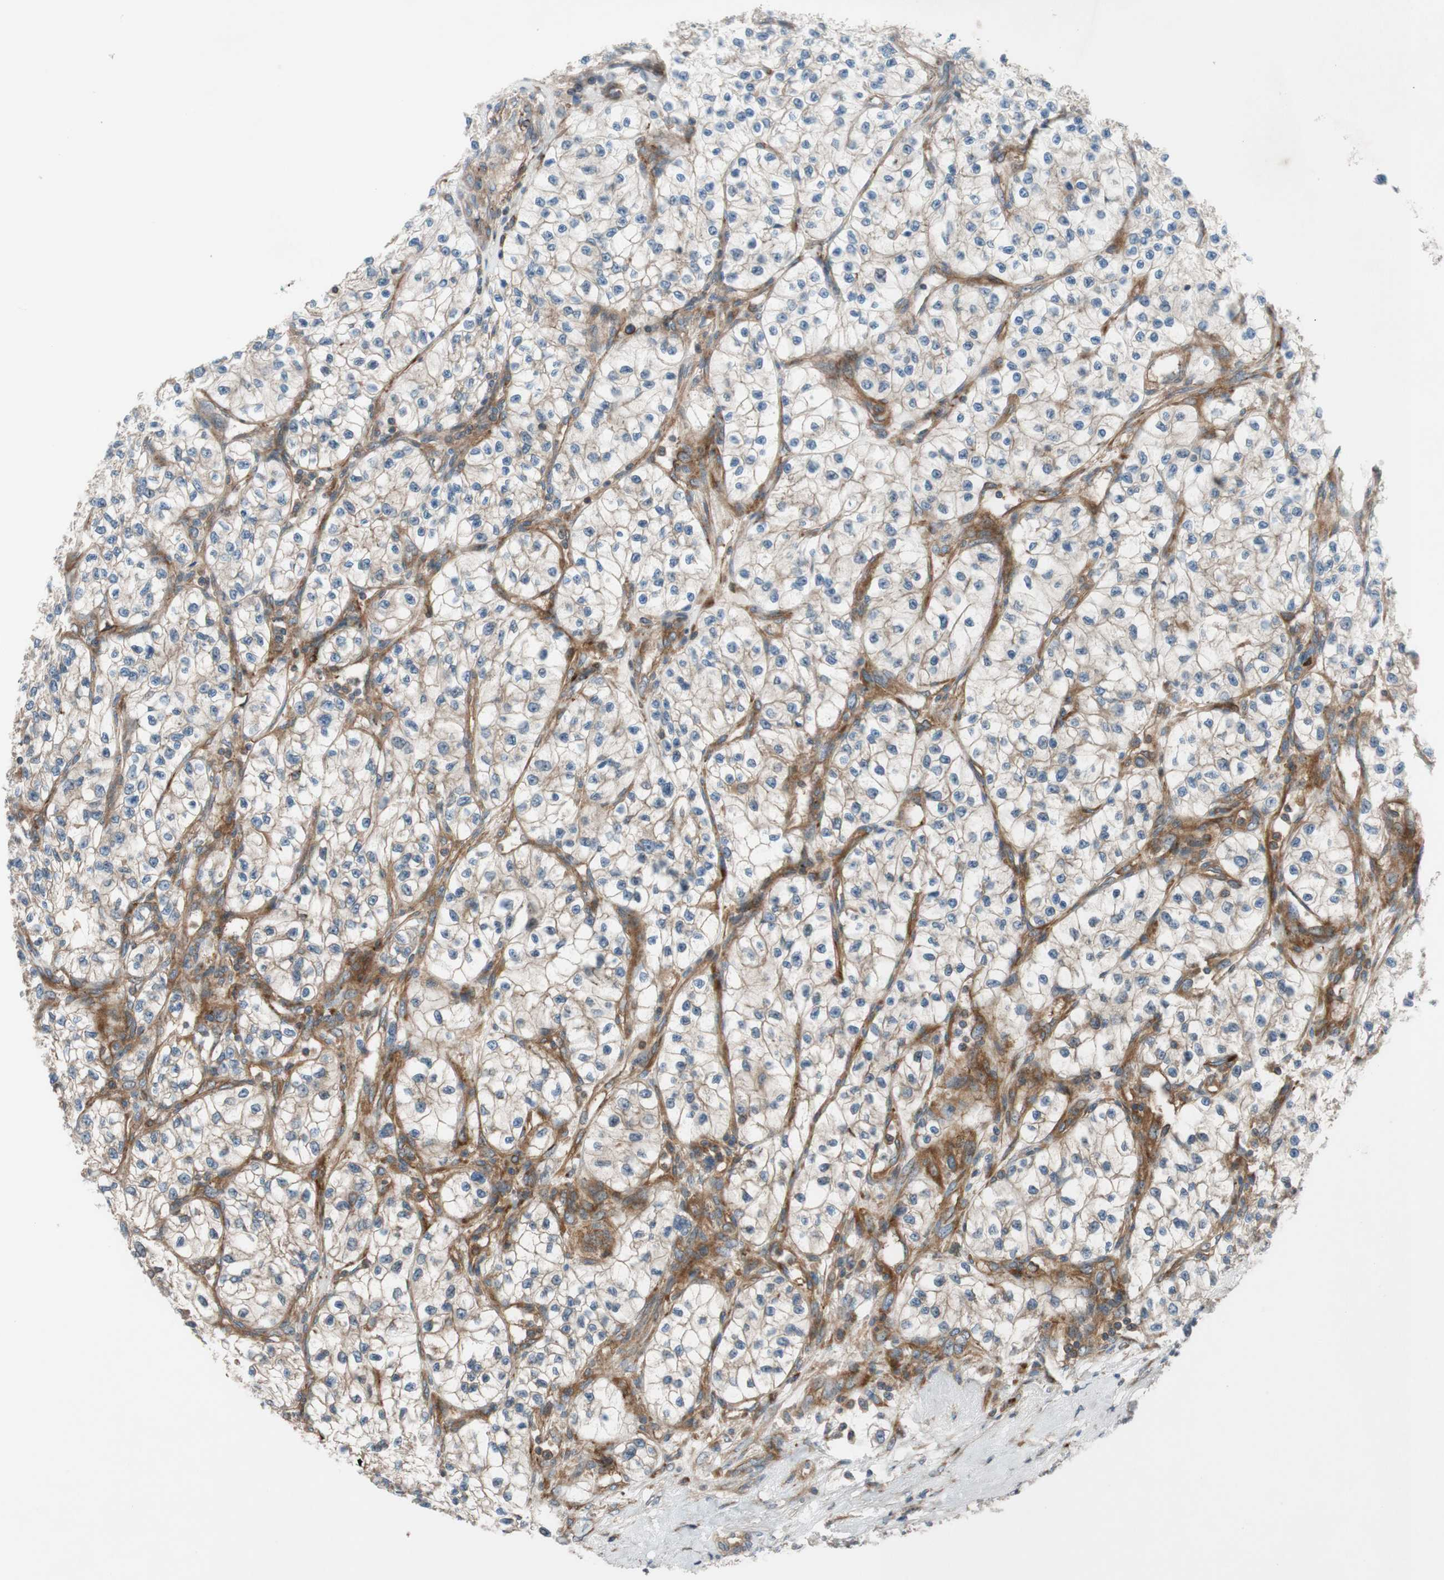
{"staining": {"intensity": "weak", "quantity": ">75%", "location": "cytoplasmic/membranous"}, "tissue": "renal cancer", "cell_type": "Tumor cells", "image_type": "cancer", "snomed": [{"axis": "morphology", "description": "Adenocarcinoma, NOS"}, {"axis": "topography", "description": "Kidney"}], "caption": "Renal cancer (adenocarcinoma) stained for a protein (brown) reveals weak cytoplasmic/membranous positive staining in about >75% of tumor cells.", "gene": "CCN4", "patient": {"sex": "female", "age": 57}}